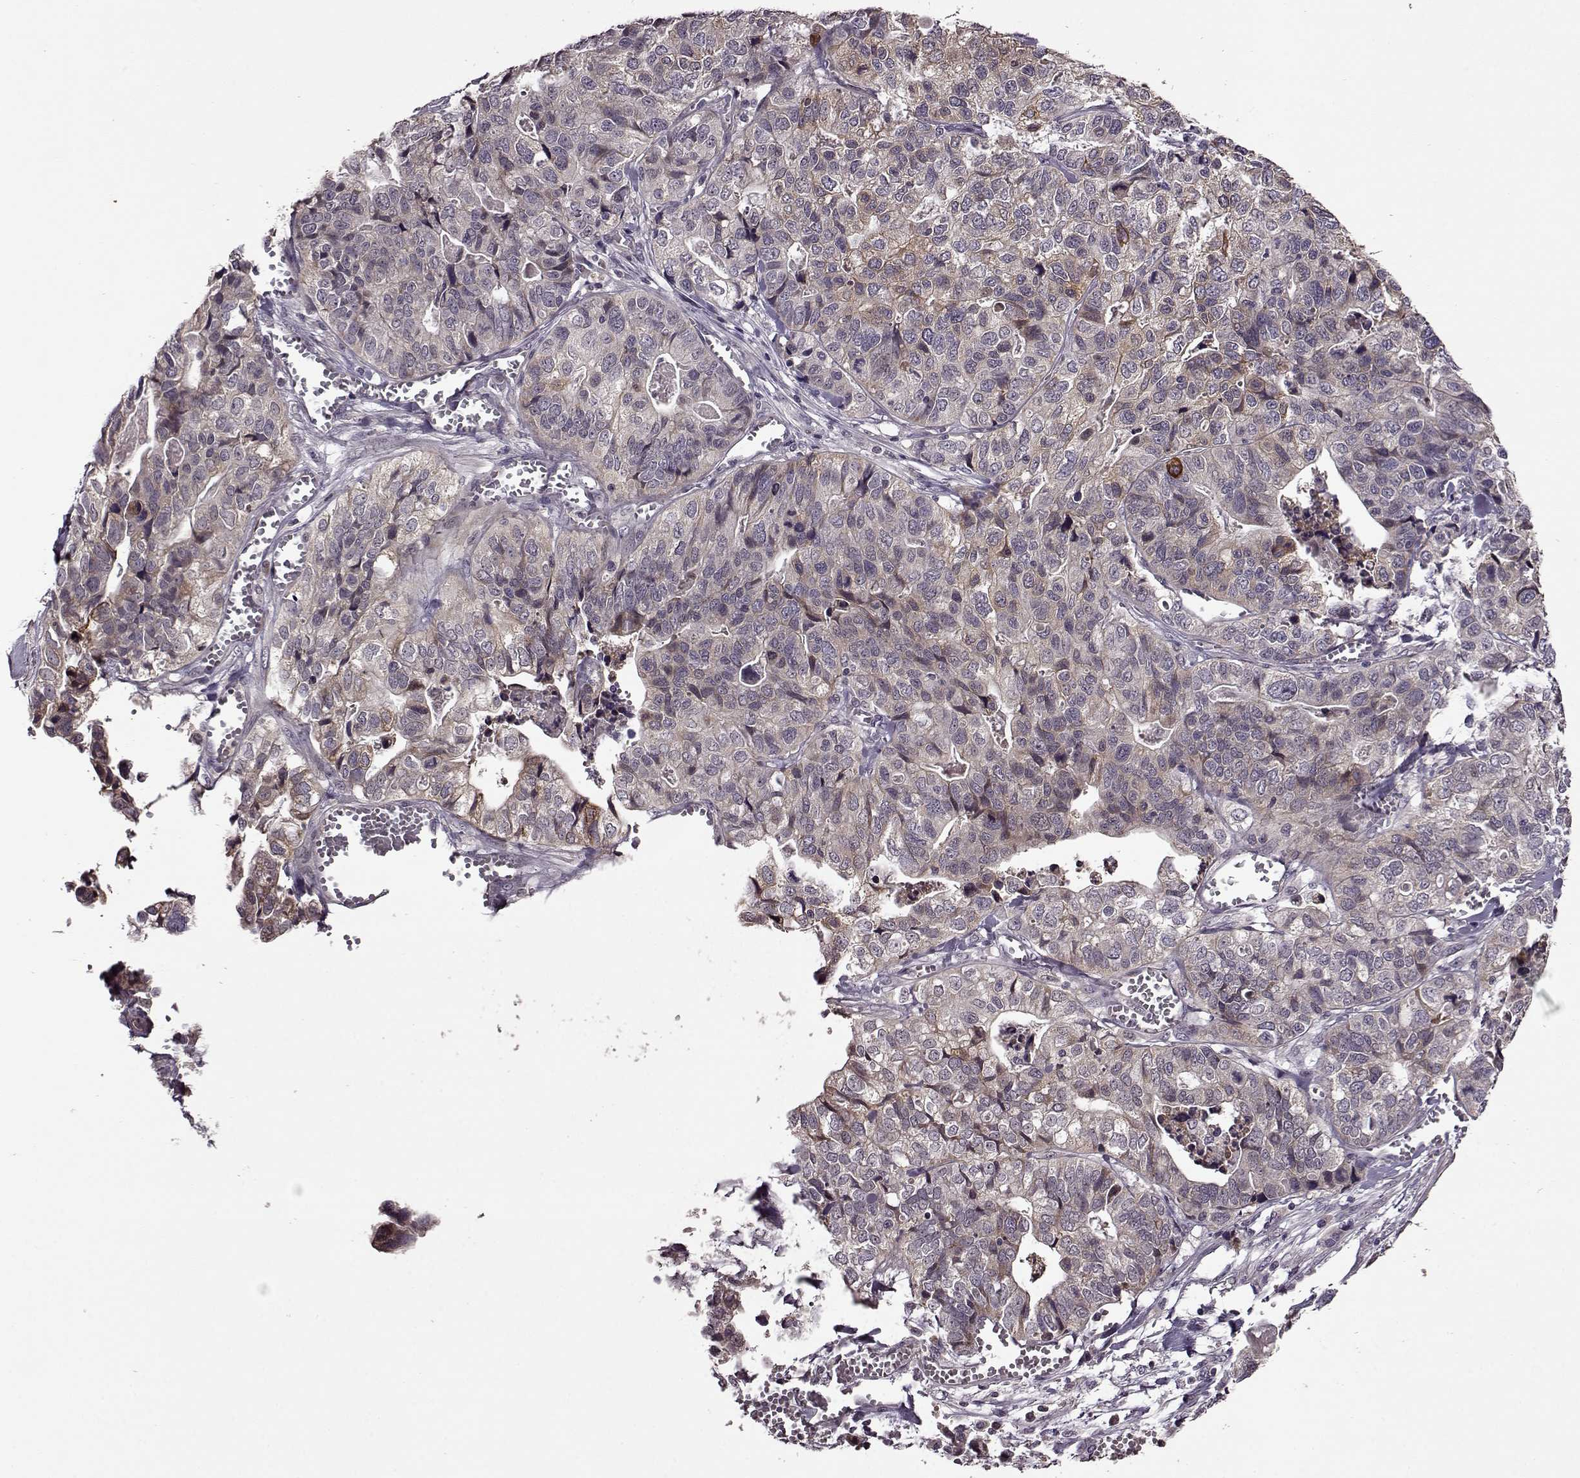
{"staining": {"intensity": "weak", "quantity": "<25%", "location": "cytoplasmic/membranous"}, "tissue": "stomach cancer", "cell_type": "Tumor cells", "image_type": "cancer", "snomed": [{"axis": "morphology", "description": "Adenocarcinoma, NOS"}, {"axis": "topography", "description": "Stomach, upper"}], "caption": "DAB (3,3'-diaminobenzidine) immunohistochemical staining of human stomach adenocarcinoma reveals no significant expression in tumor cells.", "gene": "MAIP1", "patient": {"sex": "female", "age": 67}}